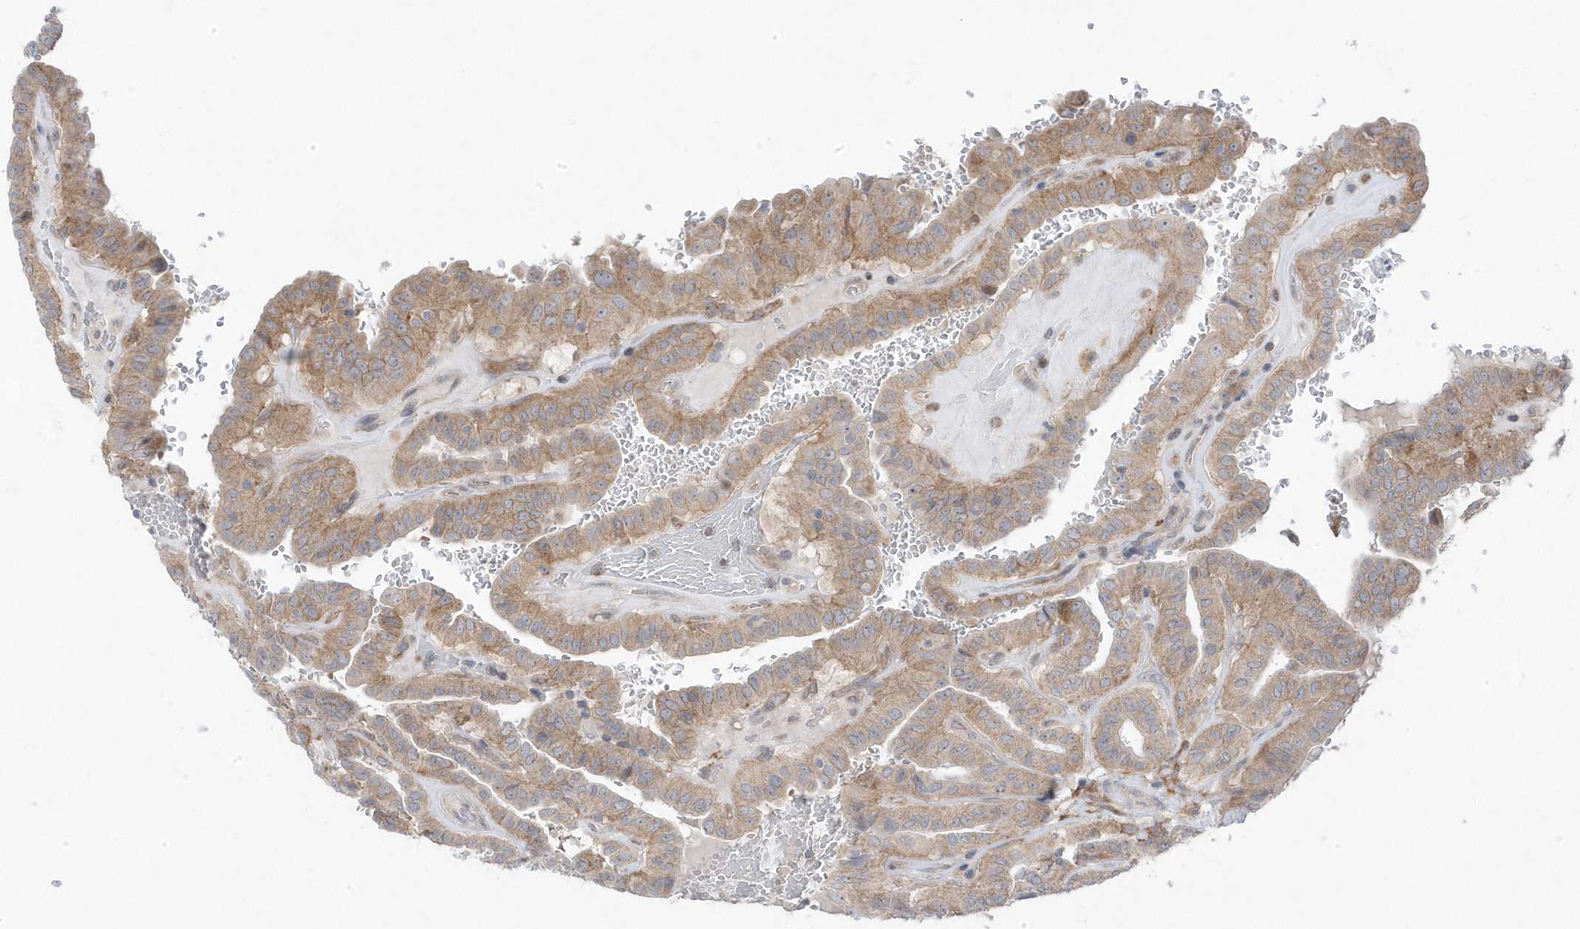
{"staining": {"intensity": "weak", "quantity": ">75%", "location": "cytoplasmic/membranous"}, "tissue": "thyroid cancer", "cell_type": "Tumor cells", "image_type": "cancer", "snomed": [{"axis": "morphology", "description": "Papillary adenocarcinoma, NOS"}, {"axis": "topography", "description": "Thyroid gland"}], "caption": "Thyroid cancer (papillary adenocarcinoma) was stained to show a protein in brown. There is low levels of weak cytoplasmic/membranous positivity in approximately >75% of tumor cells.", "gene": "ANAPC1", "patient": {"sex": "male", "age": 77}}